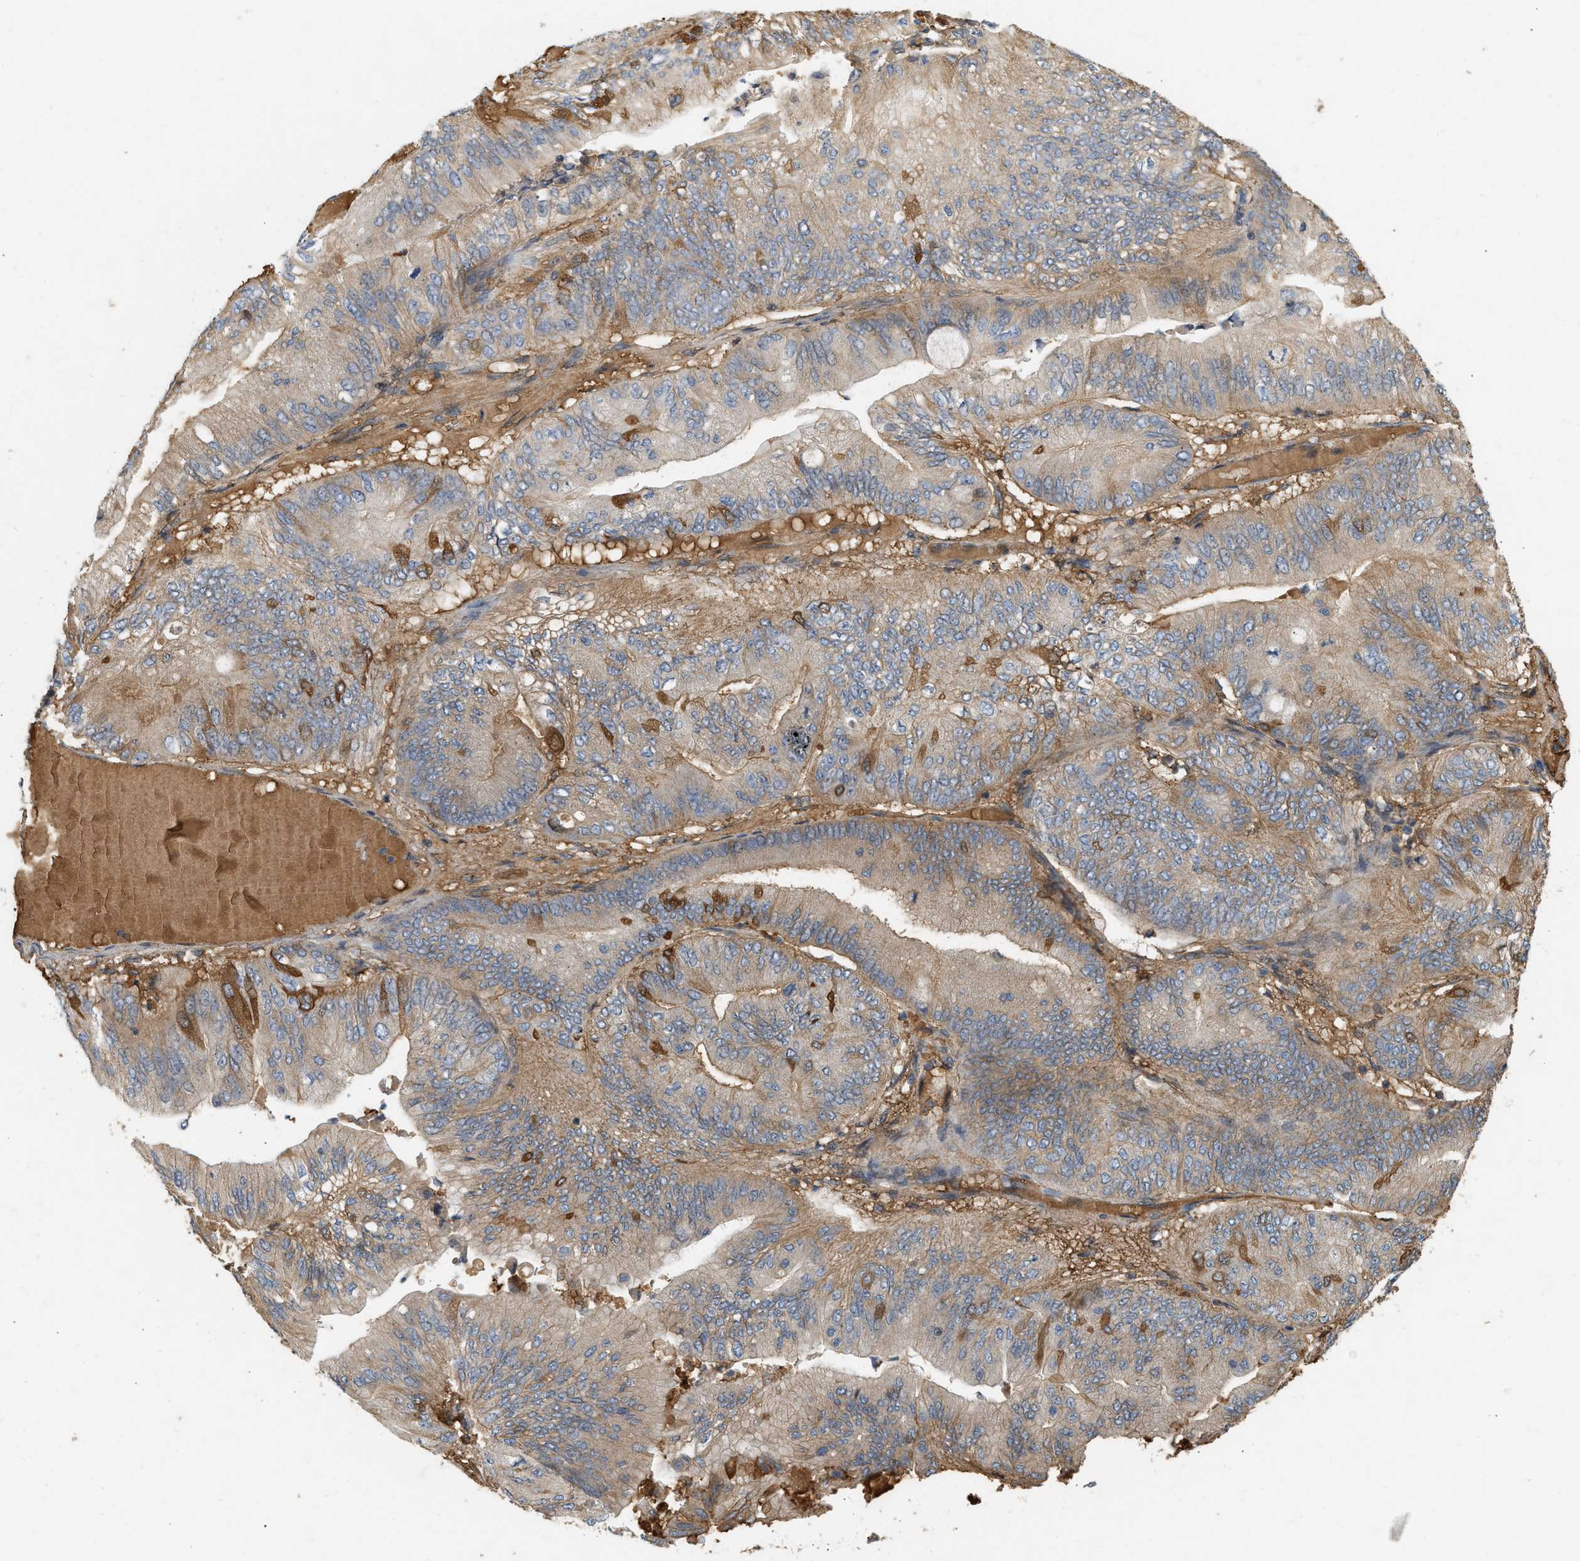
{"staining": {"intensity": "moderate", "quantity": ">75%", "location": "cytoplasmic/membranous"}, "tissue": "ovarian cancer", "cell_type": "Tumor cells", "image_type": "cancer", "snomed": [{"axis": "morphology", "description": "Cystadenocarcinoma, mucinous, NOS"}, {"axis": "topography", "description": "Ovary"}], "caption": "IHC of human ovarian cancer demonstrates medium levels of moderate cytoplasmic/membranous staining in approximately >75% of tumor cells. Immunohistochemistry stains the protein of interest in brown and the nuclei are stained blue.", "gene": "F8", "patient": {"sex": "female", "age": 61}}